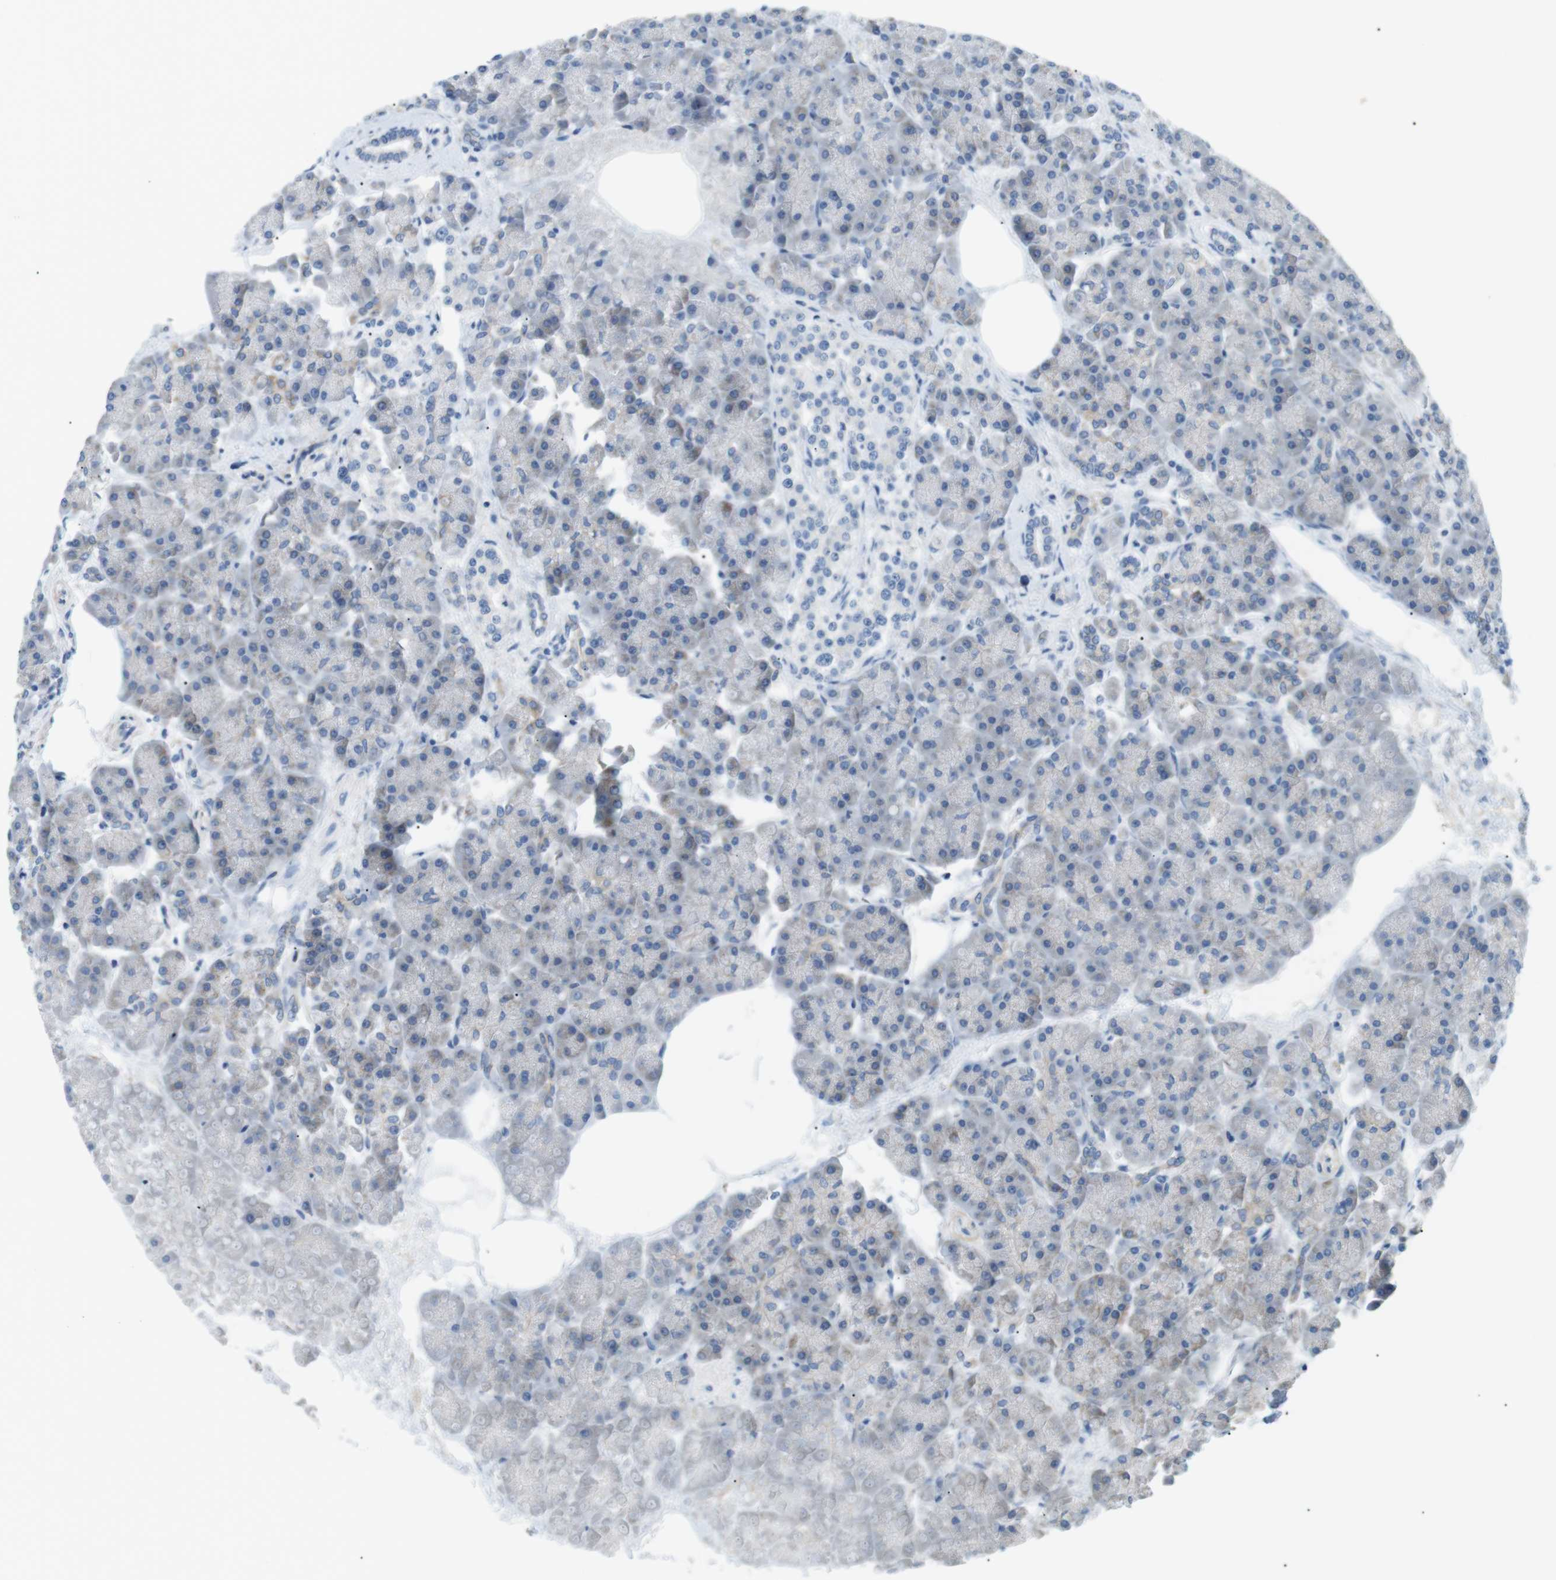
{"staining": {"intensity": "weak", "quantity": "25%-75%", "location": "cytoplasmic/membranous"}, "tissue": "pancreas", "cell_type": "Exocrine glandular cells", "image_type": "normal", "snomed": [{"axis": "morphology", "description": "Normal tissue, NOS"}, {"axis": "topography", "description": "Pancreas"}], "caption": "A low amount of weak cytoplasmic/membranous staining is identified in approximately 25%-75% of exocrine glandular cells in normal pancreas. Using DAB (brown) and hematoxylin (blue) stains, captured at high magnification using brightfield microscopy.", "gene": "MTARC2", "patient": {"sex": "female", "age": 70}}